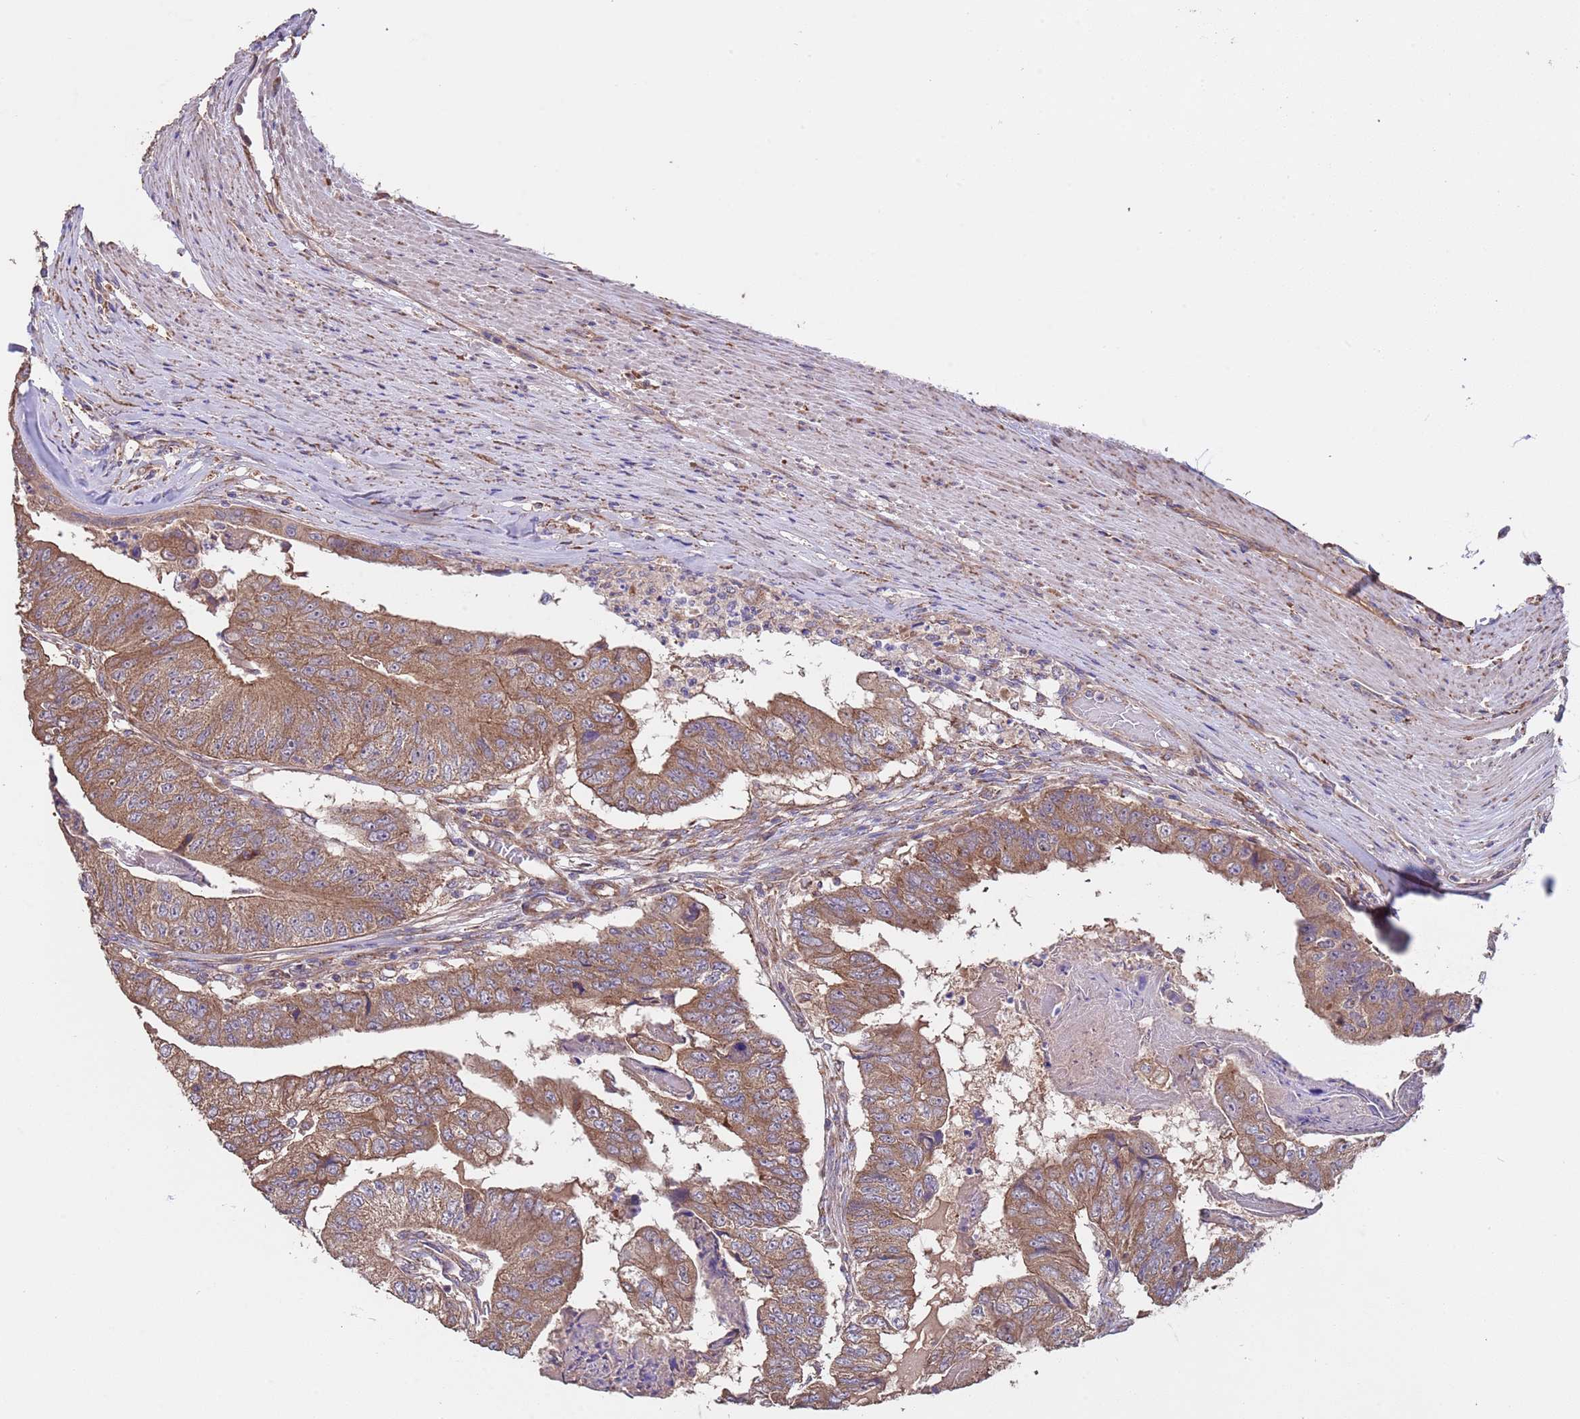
{"staining": {"intensity": "moderate", "quantity": ">75%", "location": "cytoplasmic/membranous"}, "tissue": "colorectal cancer", "cell_type": "Tumor cells", "image_type": "cancer", "snomed": [{"axis": "morphology", "description": "Adenocarcinoma, NOS"}, {"axis": "topography", "description": "Colon"}], "caption": "An IHC micrograph of neoplastic tissue is shown. Protein staining in brown shows moderate cytoplasmic/membranous positivity in adenocarcinoma (colorectal) within tumor cells.", "gene": "EEF1AKMT1", "patient": {"sex": "female", "age": 67}}